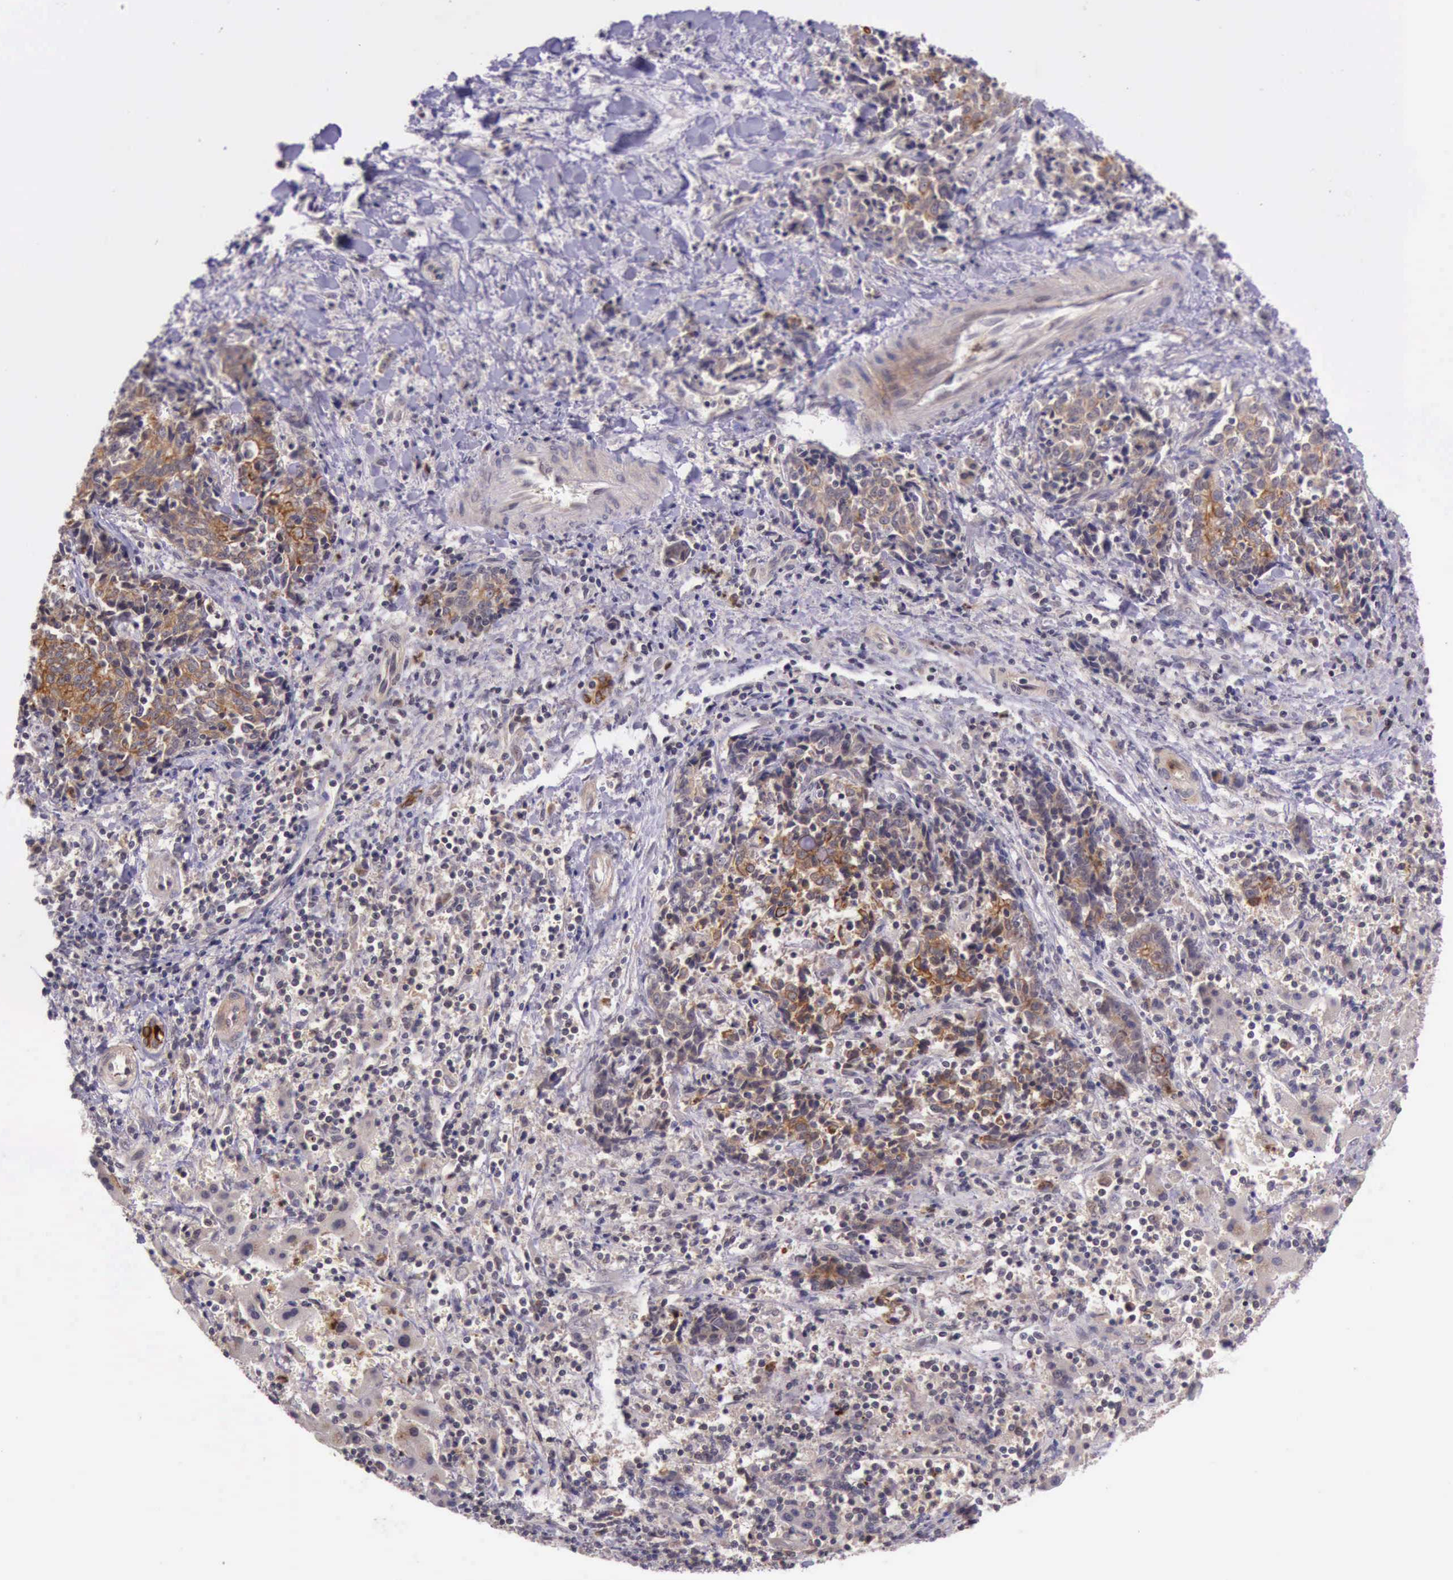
{"staining": {"intensity": "moderate", "quantity": "25%-75%", "location": "cytoplasmic/membranous"}, "tissue": "liver cancer", "cell_type": "Tumor cells", "image_type": "cancer", "snomed": [{"axis": "morphology", "description": "Cholangiocarcinoma"}, {"axis": "topography", "description": "Liver"}], "caption": "Tumor cells exhibit moderate cytoplasmic/membranous positivity in about 25%-75% of cells in cholangiocarcinoma (liver).", "gene": "PRICKLE3", "patient": {"sex": "male", "age": 57}}